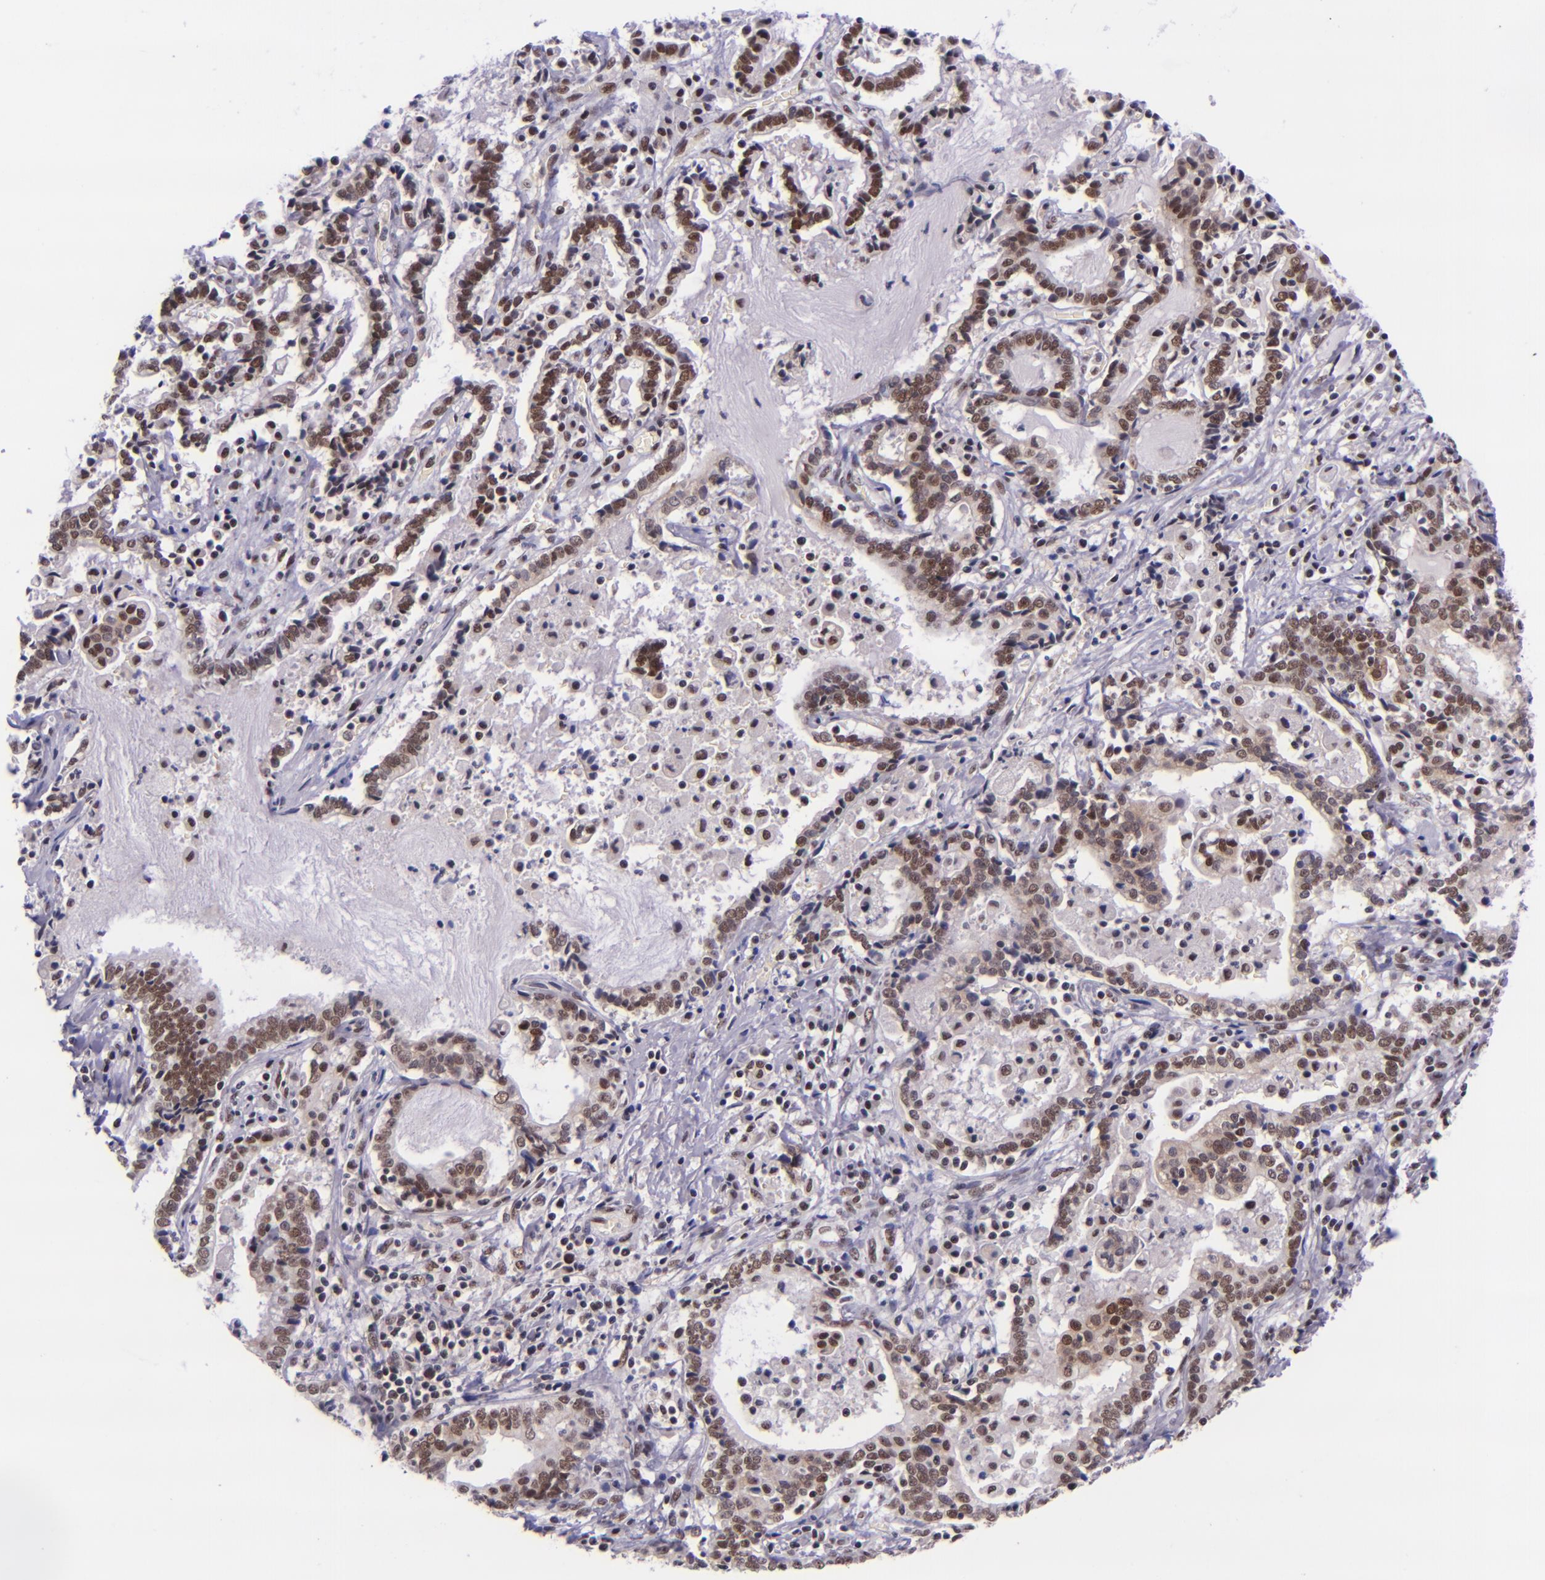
{"staining": {"intensity": "moderate", "quantity": "25%-75%", "location": "nuclear"}, "tissue": "liver cancer", "cell_type": "Tumor cells", "image_type": "cancer", "snomed": [{"axis": "morphology", "description": "Cholangiocarcinoma"}, {"axis": "topography", "description": "Liver"}], "caption": "Tumor cells show medium levels of moderate nuclear positivity in approximately 25%-75% of cells in human liver cancer (cholangiocarcinoma).", "gene": "GPKOW", "patient": {"sex": "male", "age": 57}}